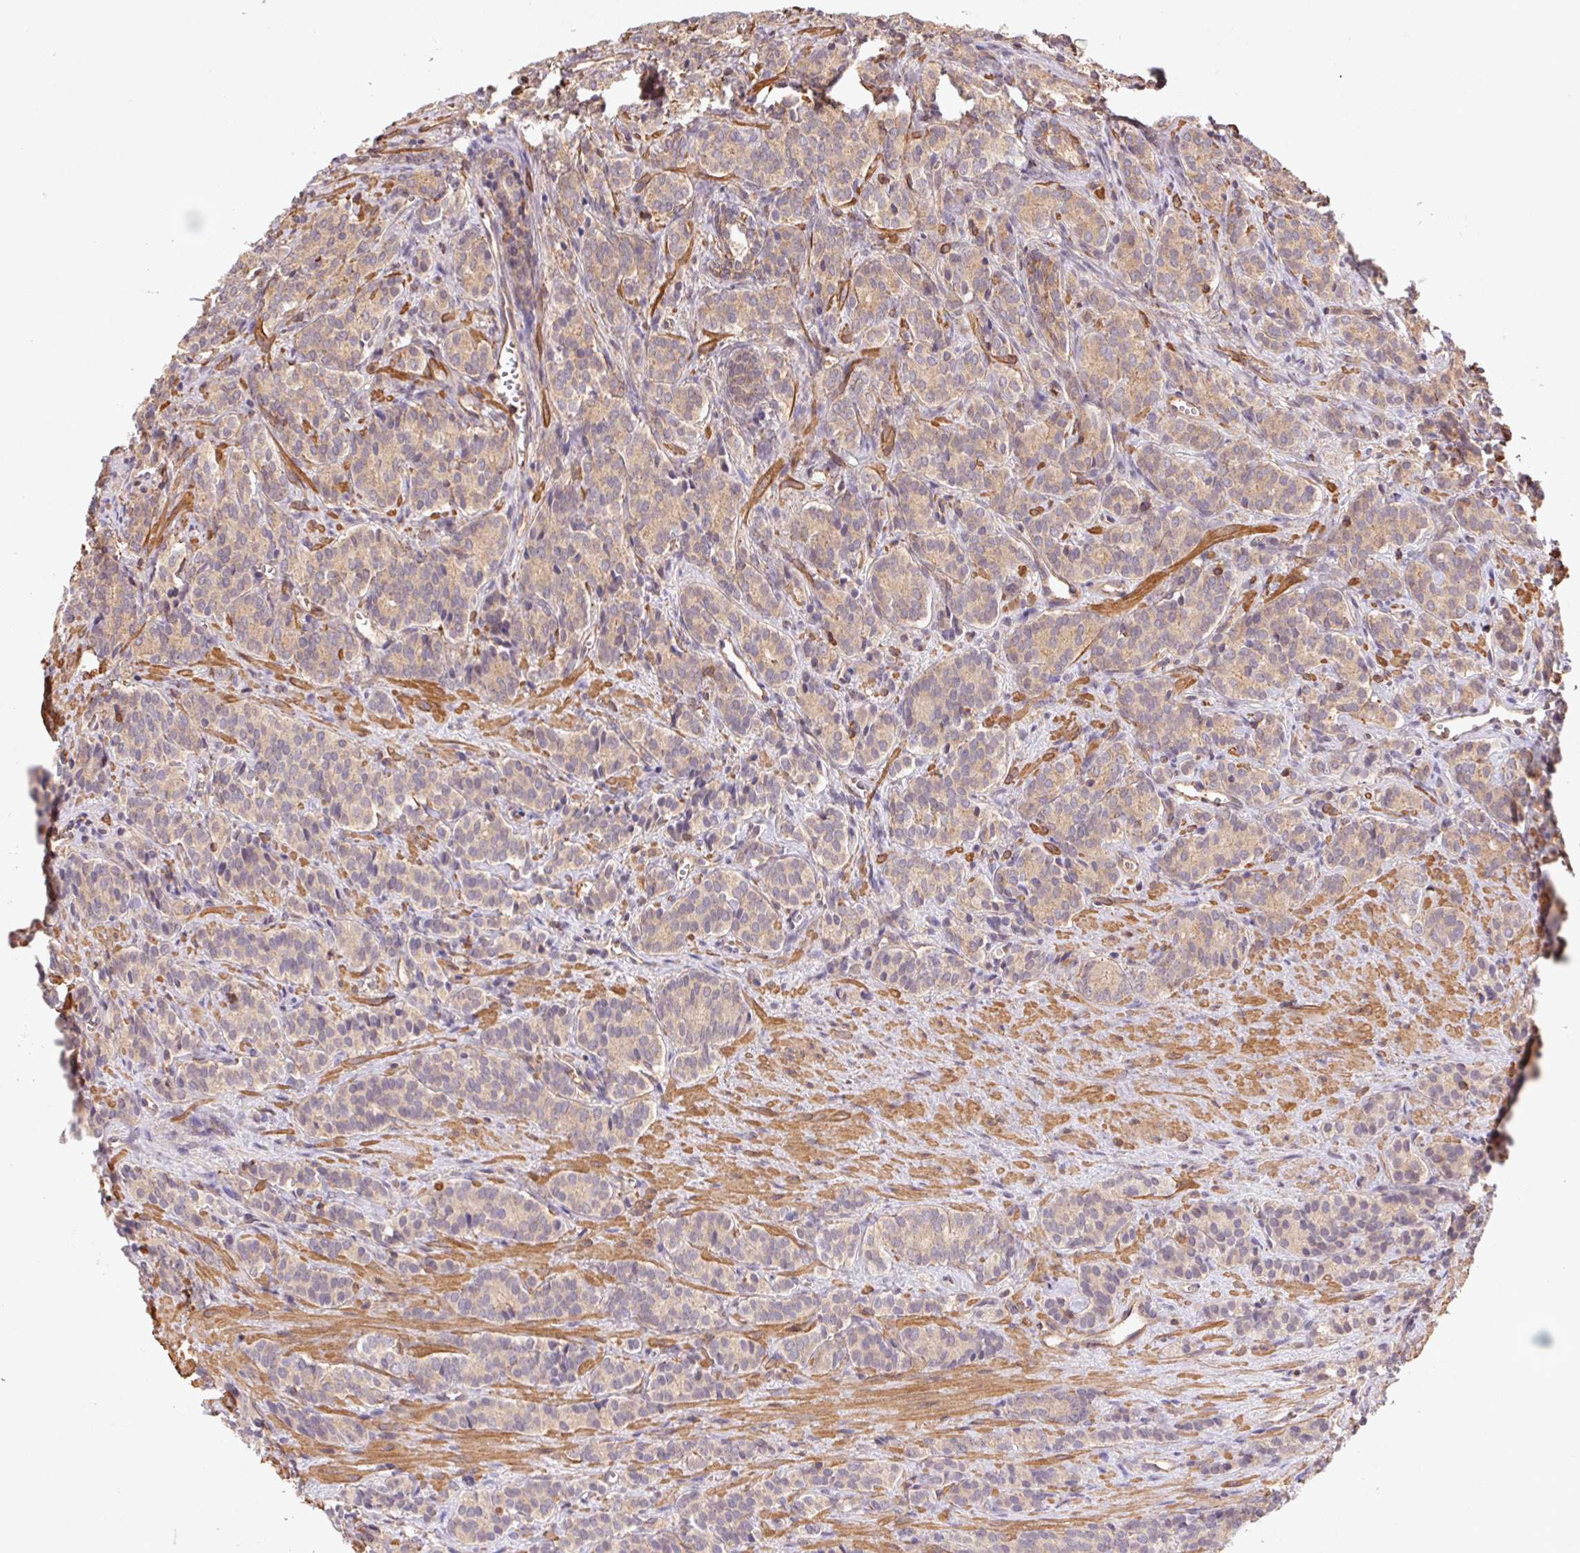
{"staining": {"intensity": "weak", "quantity": "25%-75%", "location": "cytoplasmic/membranous"}, "tissue": "prostate cancer", "cell_type": "Tumor cells", "image_type": "cancer", "snomed": [{"axis": "morphology", "description": "Adenocarcinoma, High grade"}, {"axis": "topography", "description": "Prostate"}], "caption": "About 25%-75% of tumor cells in prostate high-grade adenocarcinoma demonstrate weak cytoplasmic/membranous protein staining as visualized by brown immunohistochemical staining.", "gene": "ATG10", "patient": {"sex": "male", "age": 84}}